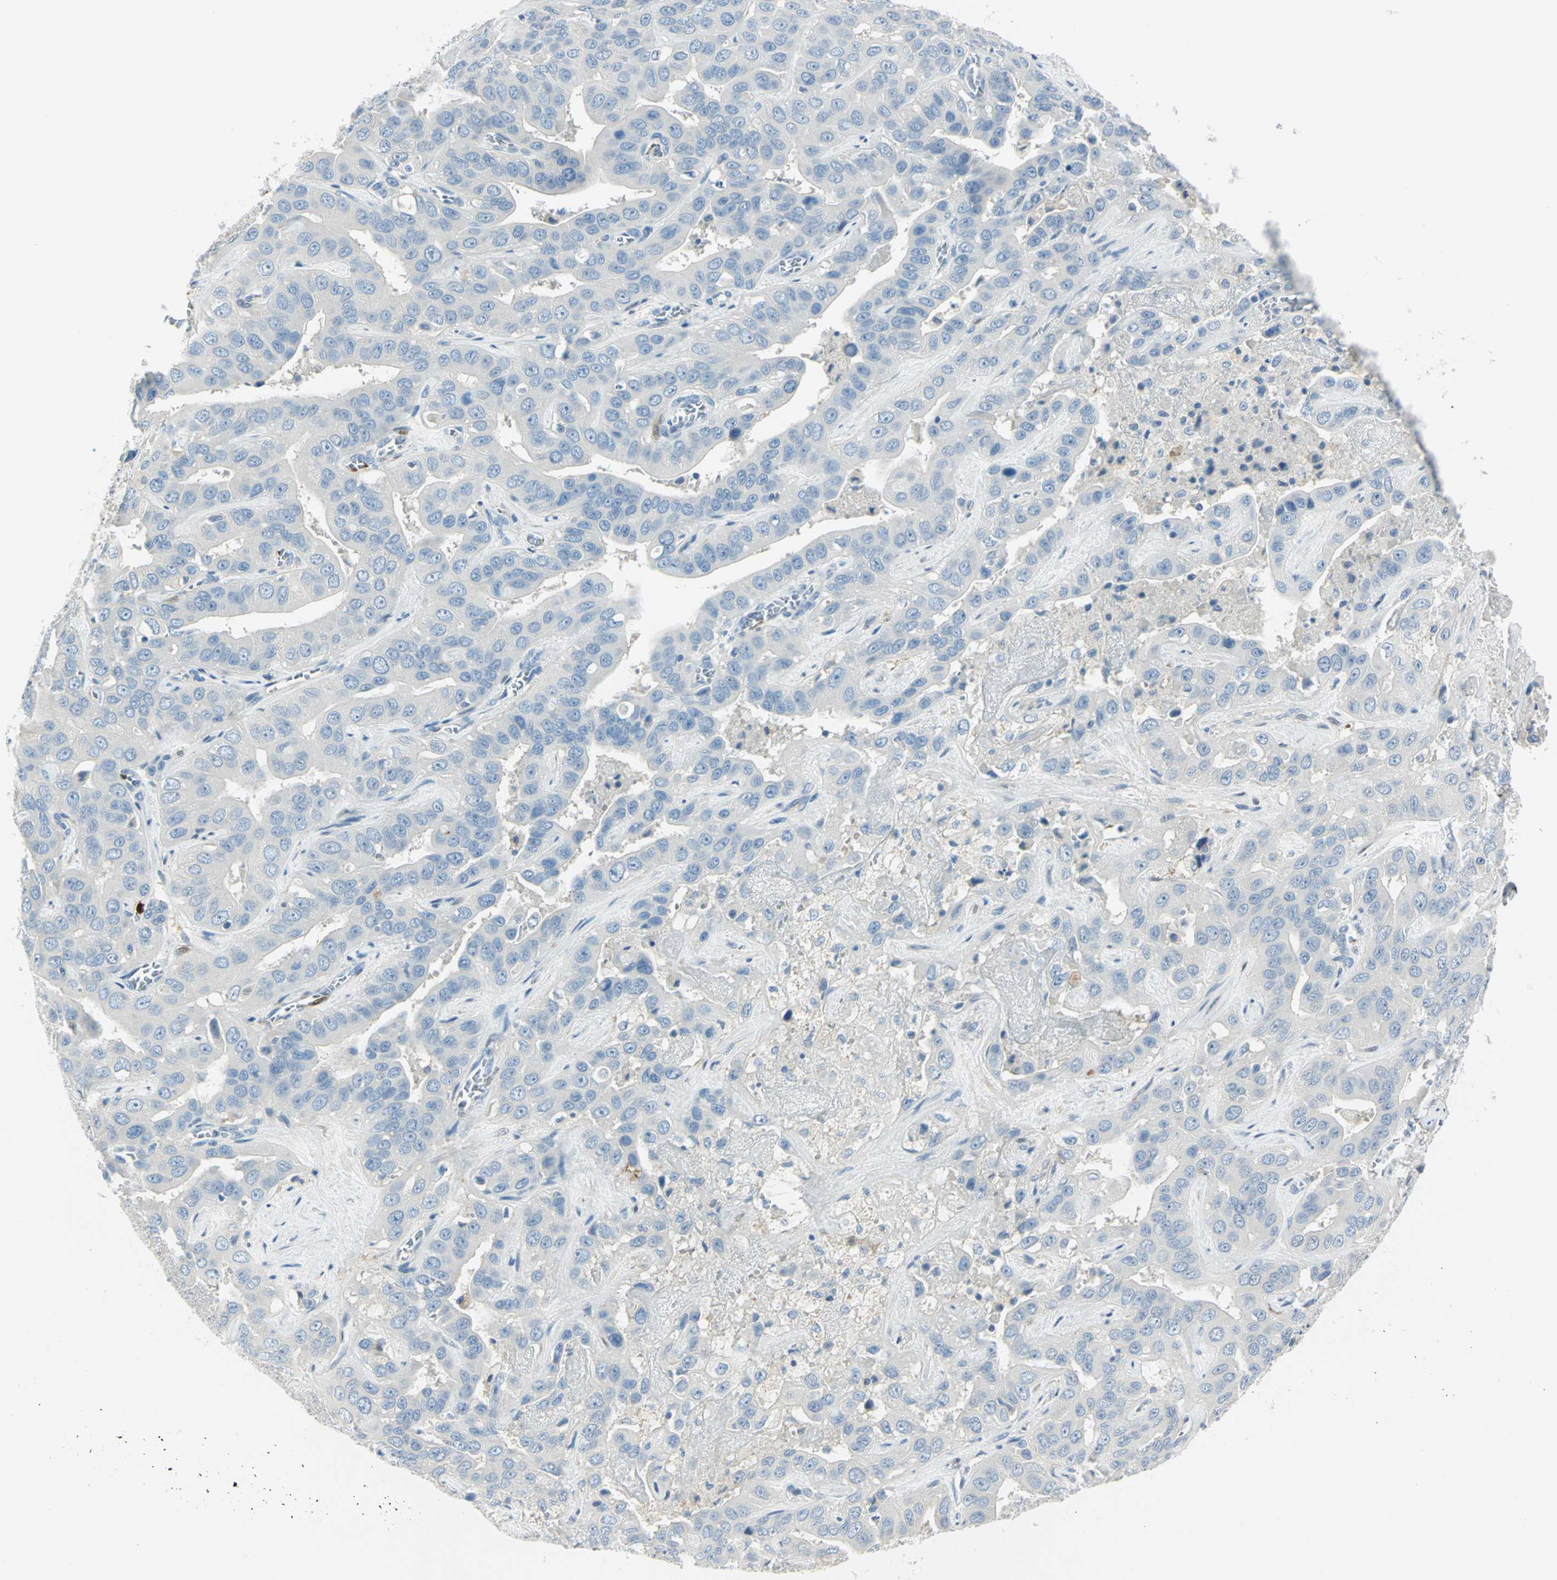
{"staining": {"intensity": "negative", "quantity": "none", "location": "none"}, "tissue": "liver cancer", "cell_type": "Tumor cells", "image_type": "cancer", "snomed": [{"axis": "morphology", "description": "Cholangiocarcinoma"}, {"axis": "topography", "description": "Liver"}], "caption": "Immunohistochemistry (IHC) of liver cancer exhibits no staining in tumor cells.", "gene": "UCHL1", "patient": {"sex": "female", "age": 52}}